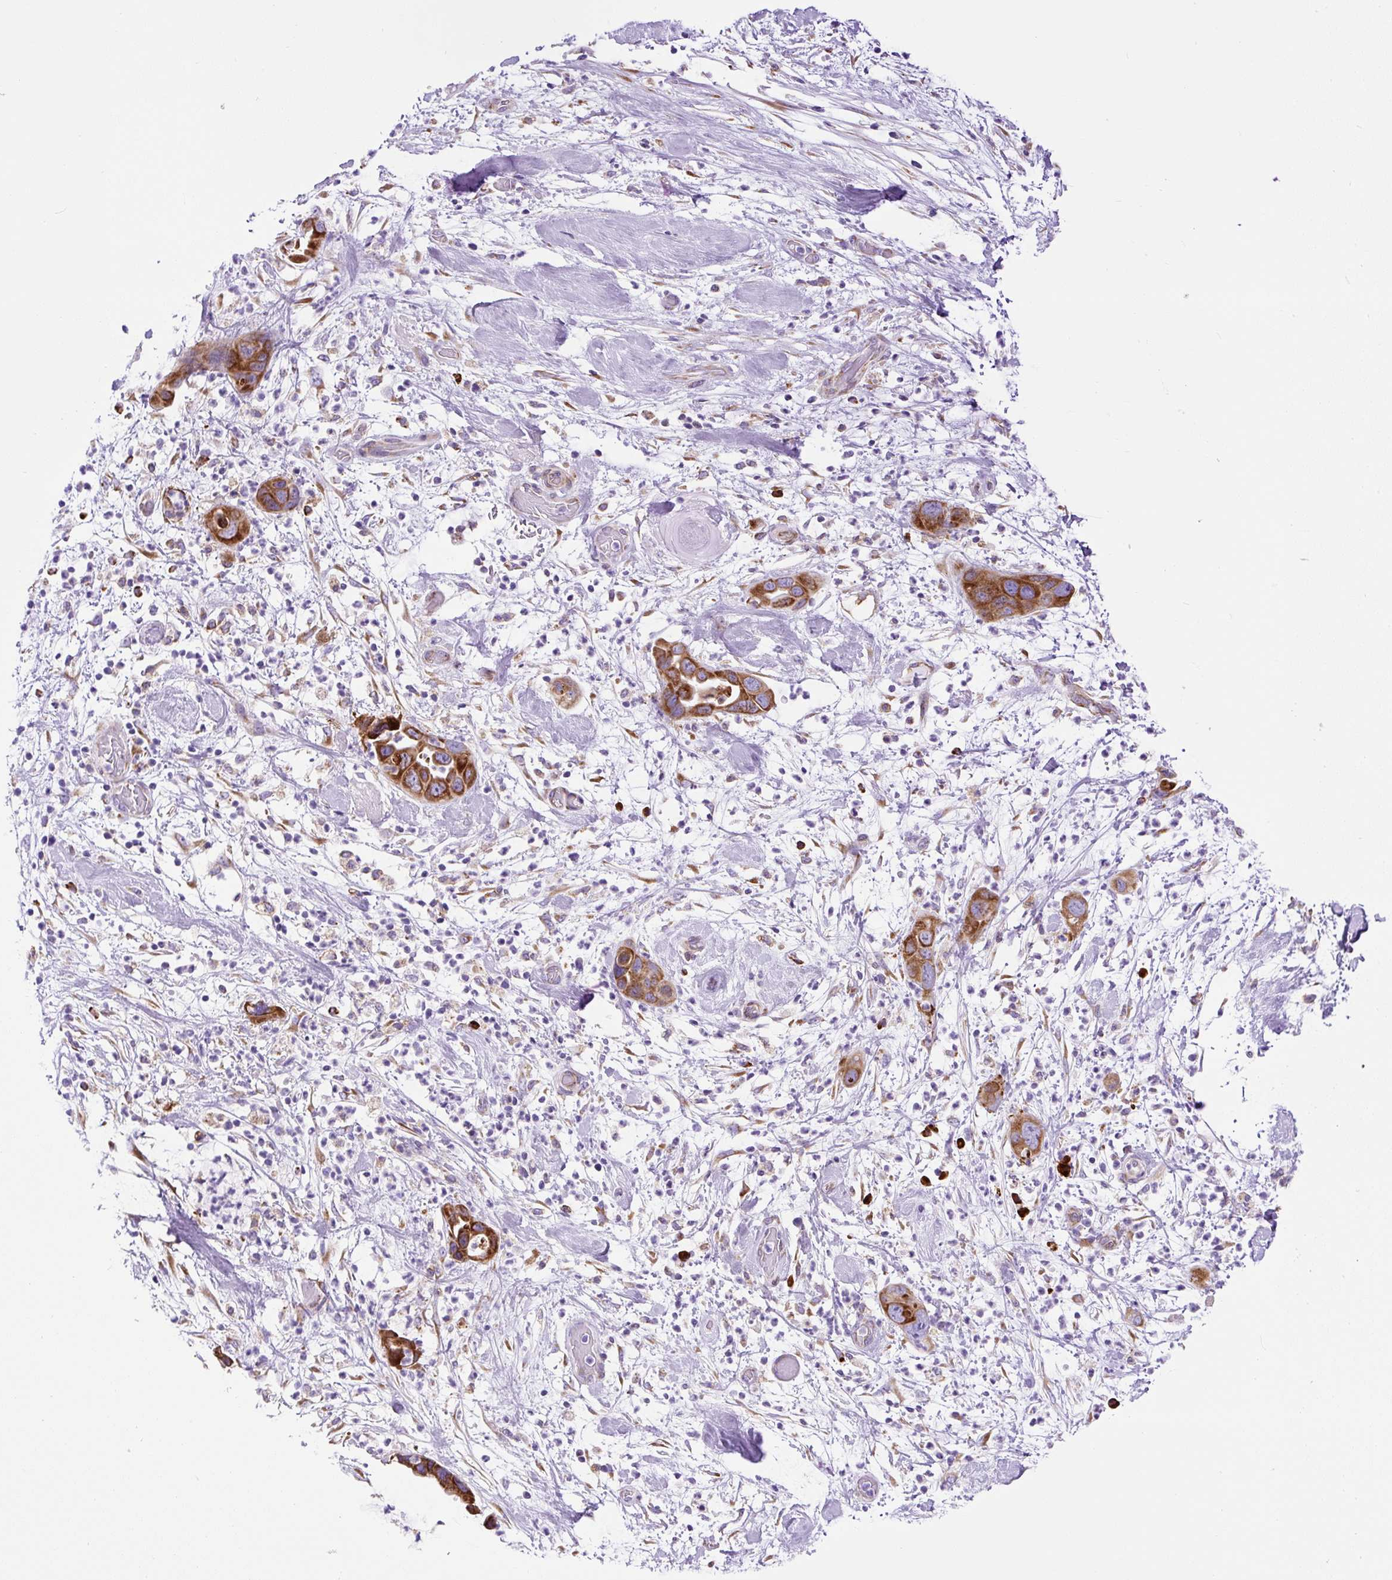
{"staining": {"intensity": "strong", "quantity": ">75%", "location": "cytoplasmic/membranous"}, "tissue": "pancreatic cancer", "cell_type": "Tumor cells", "image_type": "cancer", "snomed": [{"axis": "morphology", "description": "Adenocarcinoma, NOS"}, {"axis": "topography", "description": "Pancreas"}], "caption": "Brown immunohistochemical staining in human pancreatic adenocarcinoma exhibits strong cytoplasmic/membranous positivity in about >75% of tumor cells.", "gene": "DDOST", "patient": {"sex": "female", "age": 71}}